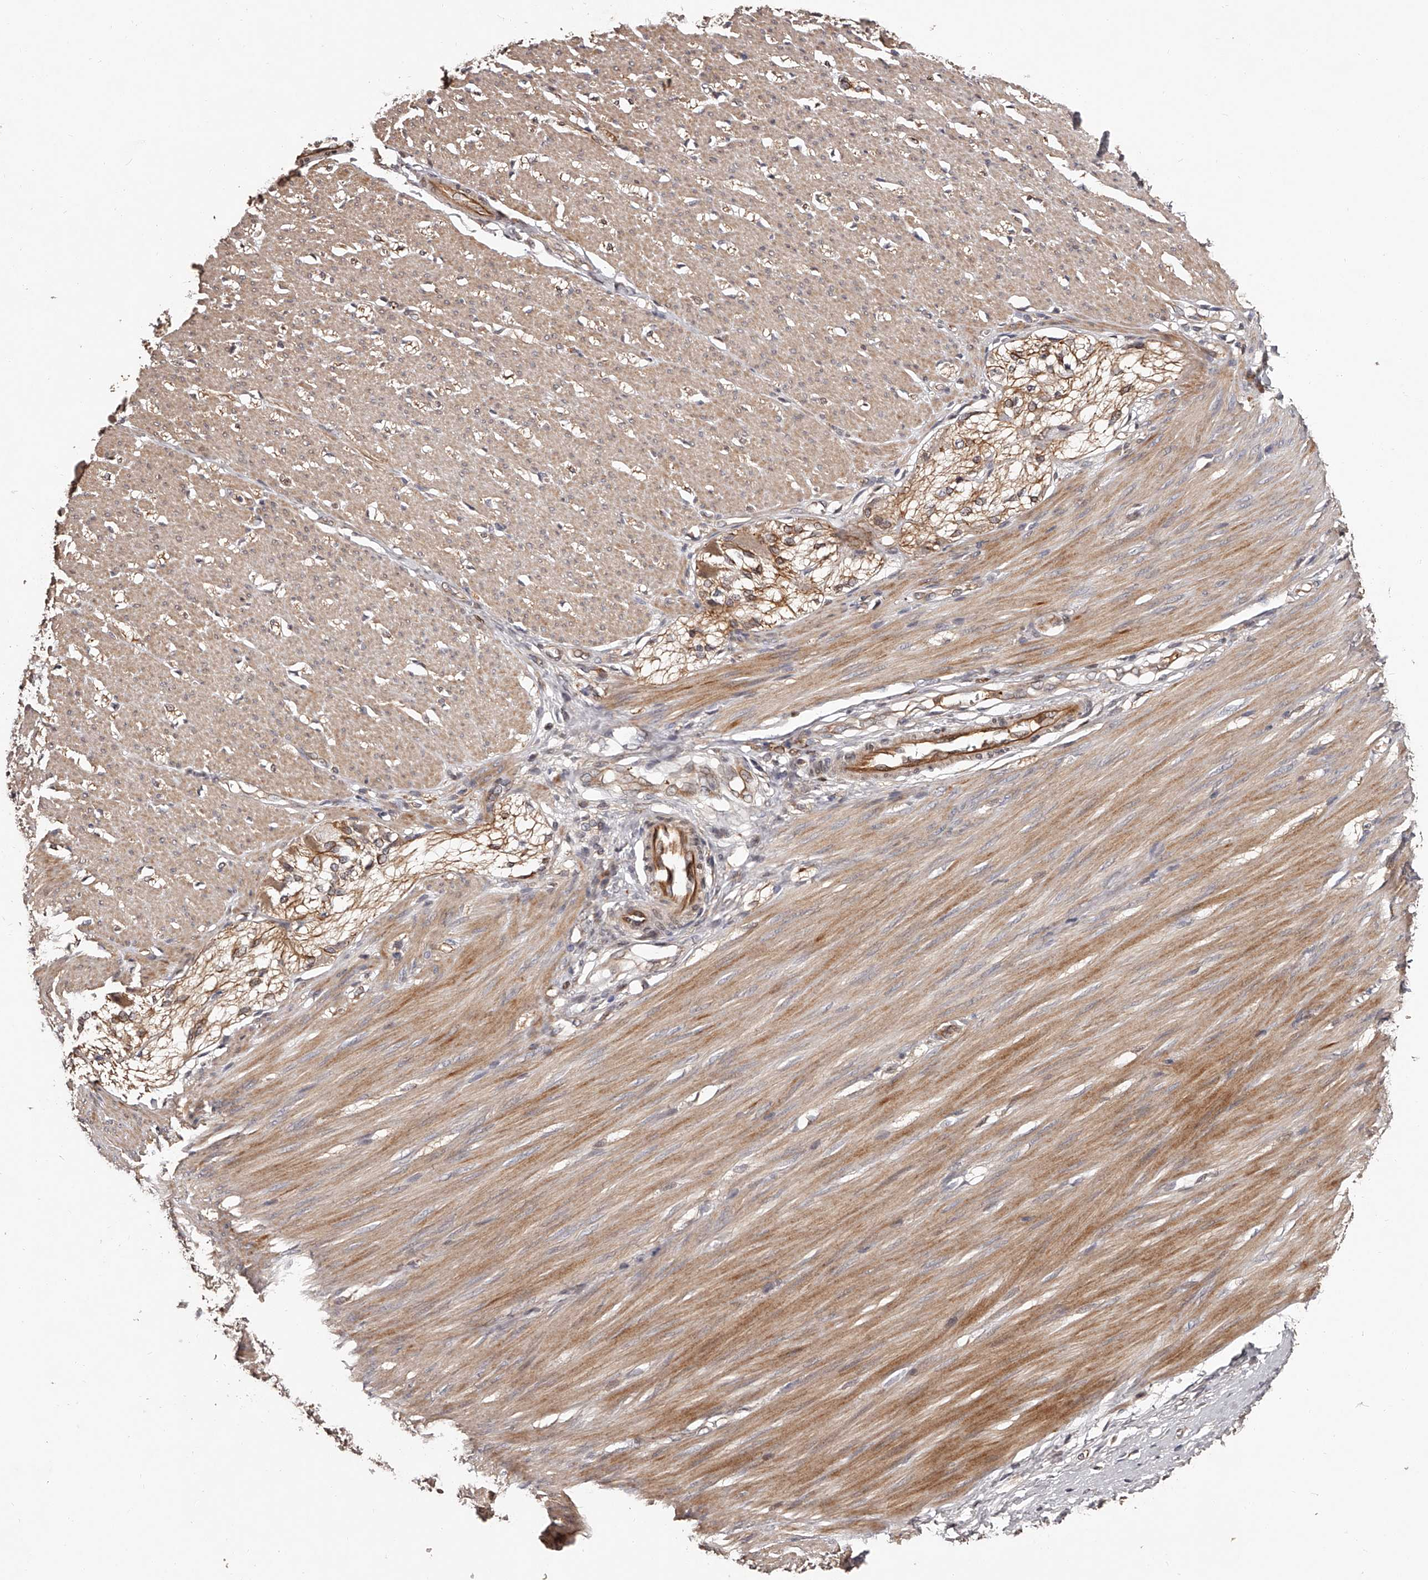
{"staining": {"intensity": "moderate", "quantity": ">75%", "location": "cytoplasmic/membranous"}, "tissue": "smooth muscle", "cell_type": "Smooth muscle cells", "image_type": "normal", "snomed": [{"axis": "morphology", "description": "Normal tissue, NOS"}, {"axis": "morphology", "description": "Adenocarcinoma, NOS"}, {"axis": "topography", "description": "Colon"}, {"axis": "topography", "description": "Peripheral nerve tissue"}], "caption": "A medium amount of moderate cytoplasmic/membranous positivity is appreciated in about >75% of smooth muscle cells in benign smooth muscle.", "gene": "URGCP", "patient": {"sex": "male", "age": 14}}